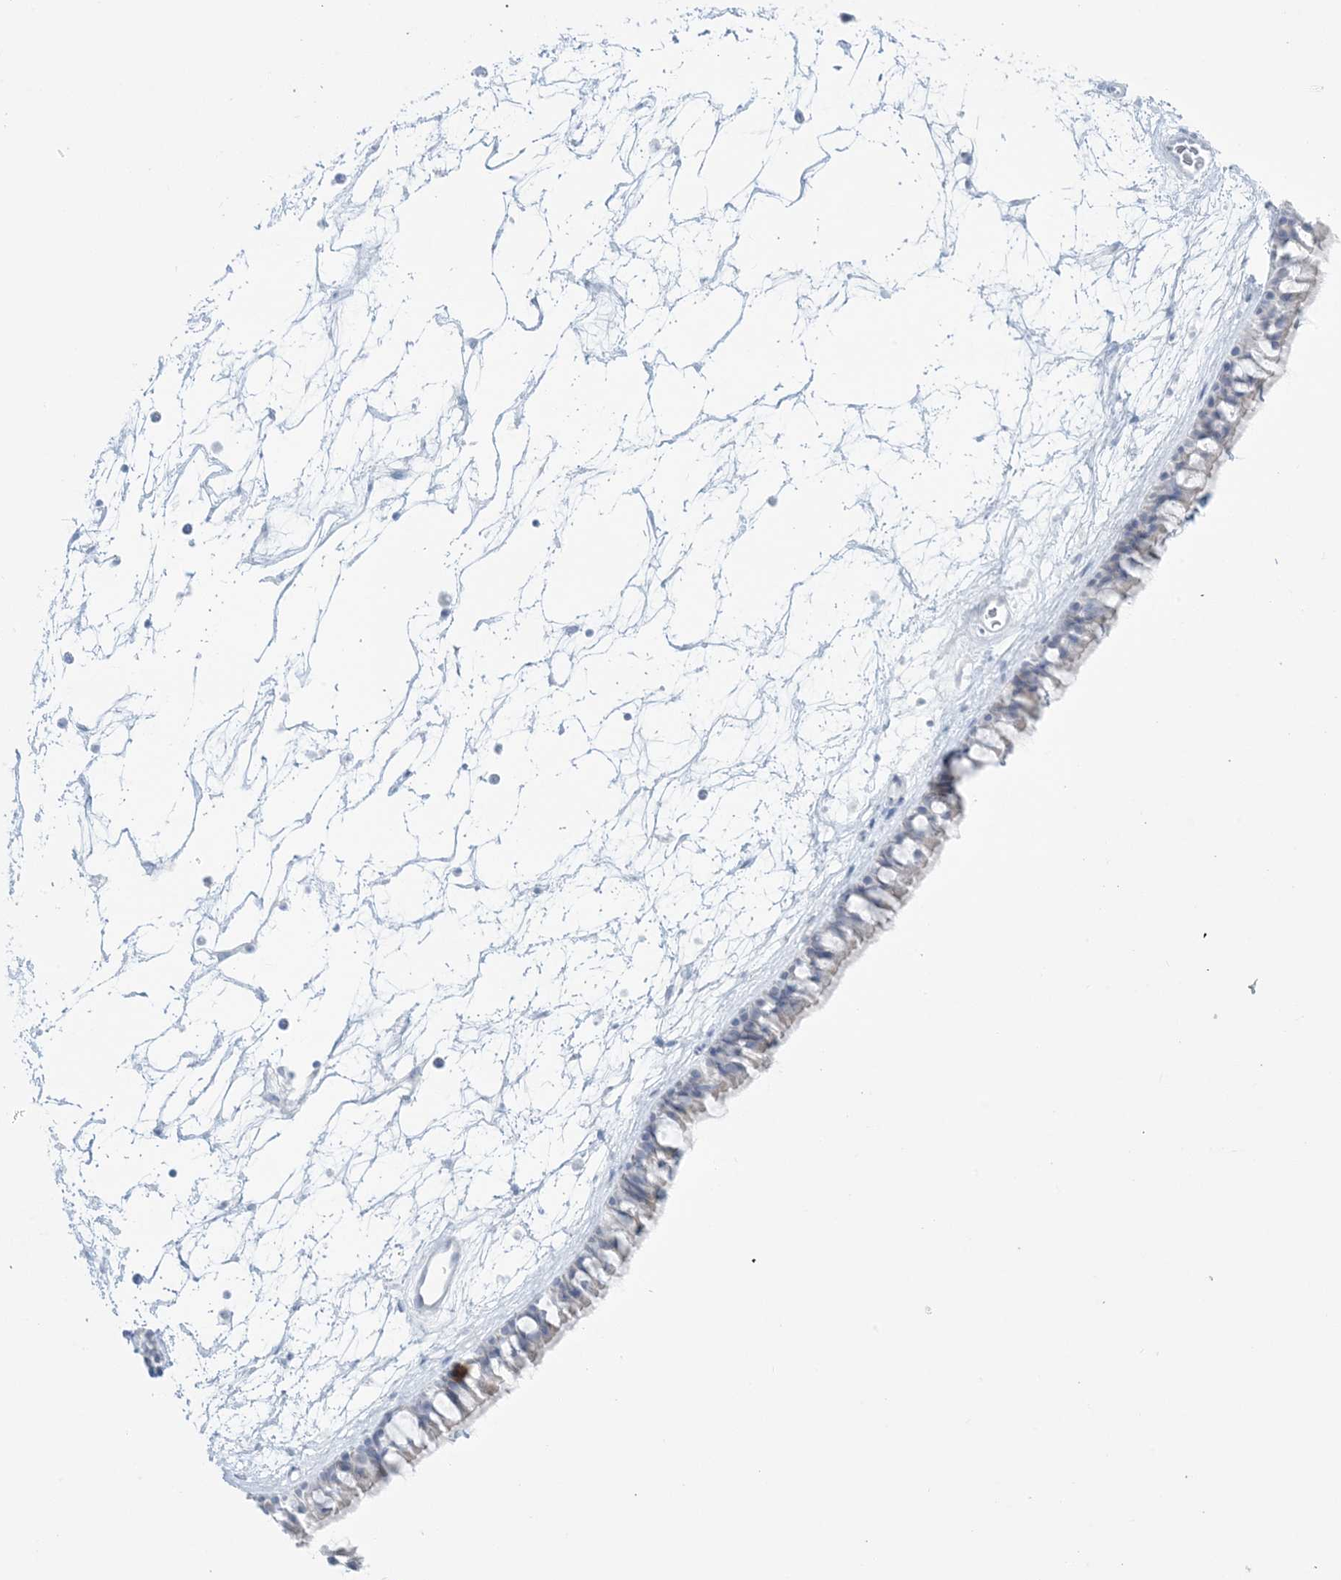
{"staining": {"intensity": "negative", "quantity": "none", "location": "none"}, "tissue": "nasopharynx", "cell_type": "Respiratory epithelial cells", "image_type": "normal", "snomed": [{"axis": "morphology", "description": "Normal tissue, NOS"}, {"axis": "topography", "description": "Nasopharynx"}], "caption": "Immunohistochemistry image of benign nasopharynx: nasopharynx stained with DAB (3,3'-diaminobenzidine) reveals no significant protein positivity in respiratory epithelial cells. (DAB immunohistochemistry with hematoxylin counter stain).", "gene": "AGXT", "patient": {"sex": "male", "age": 64}}